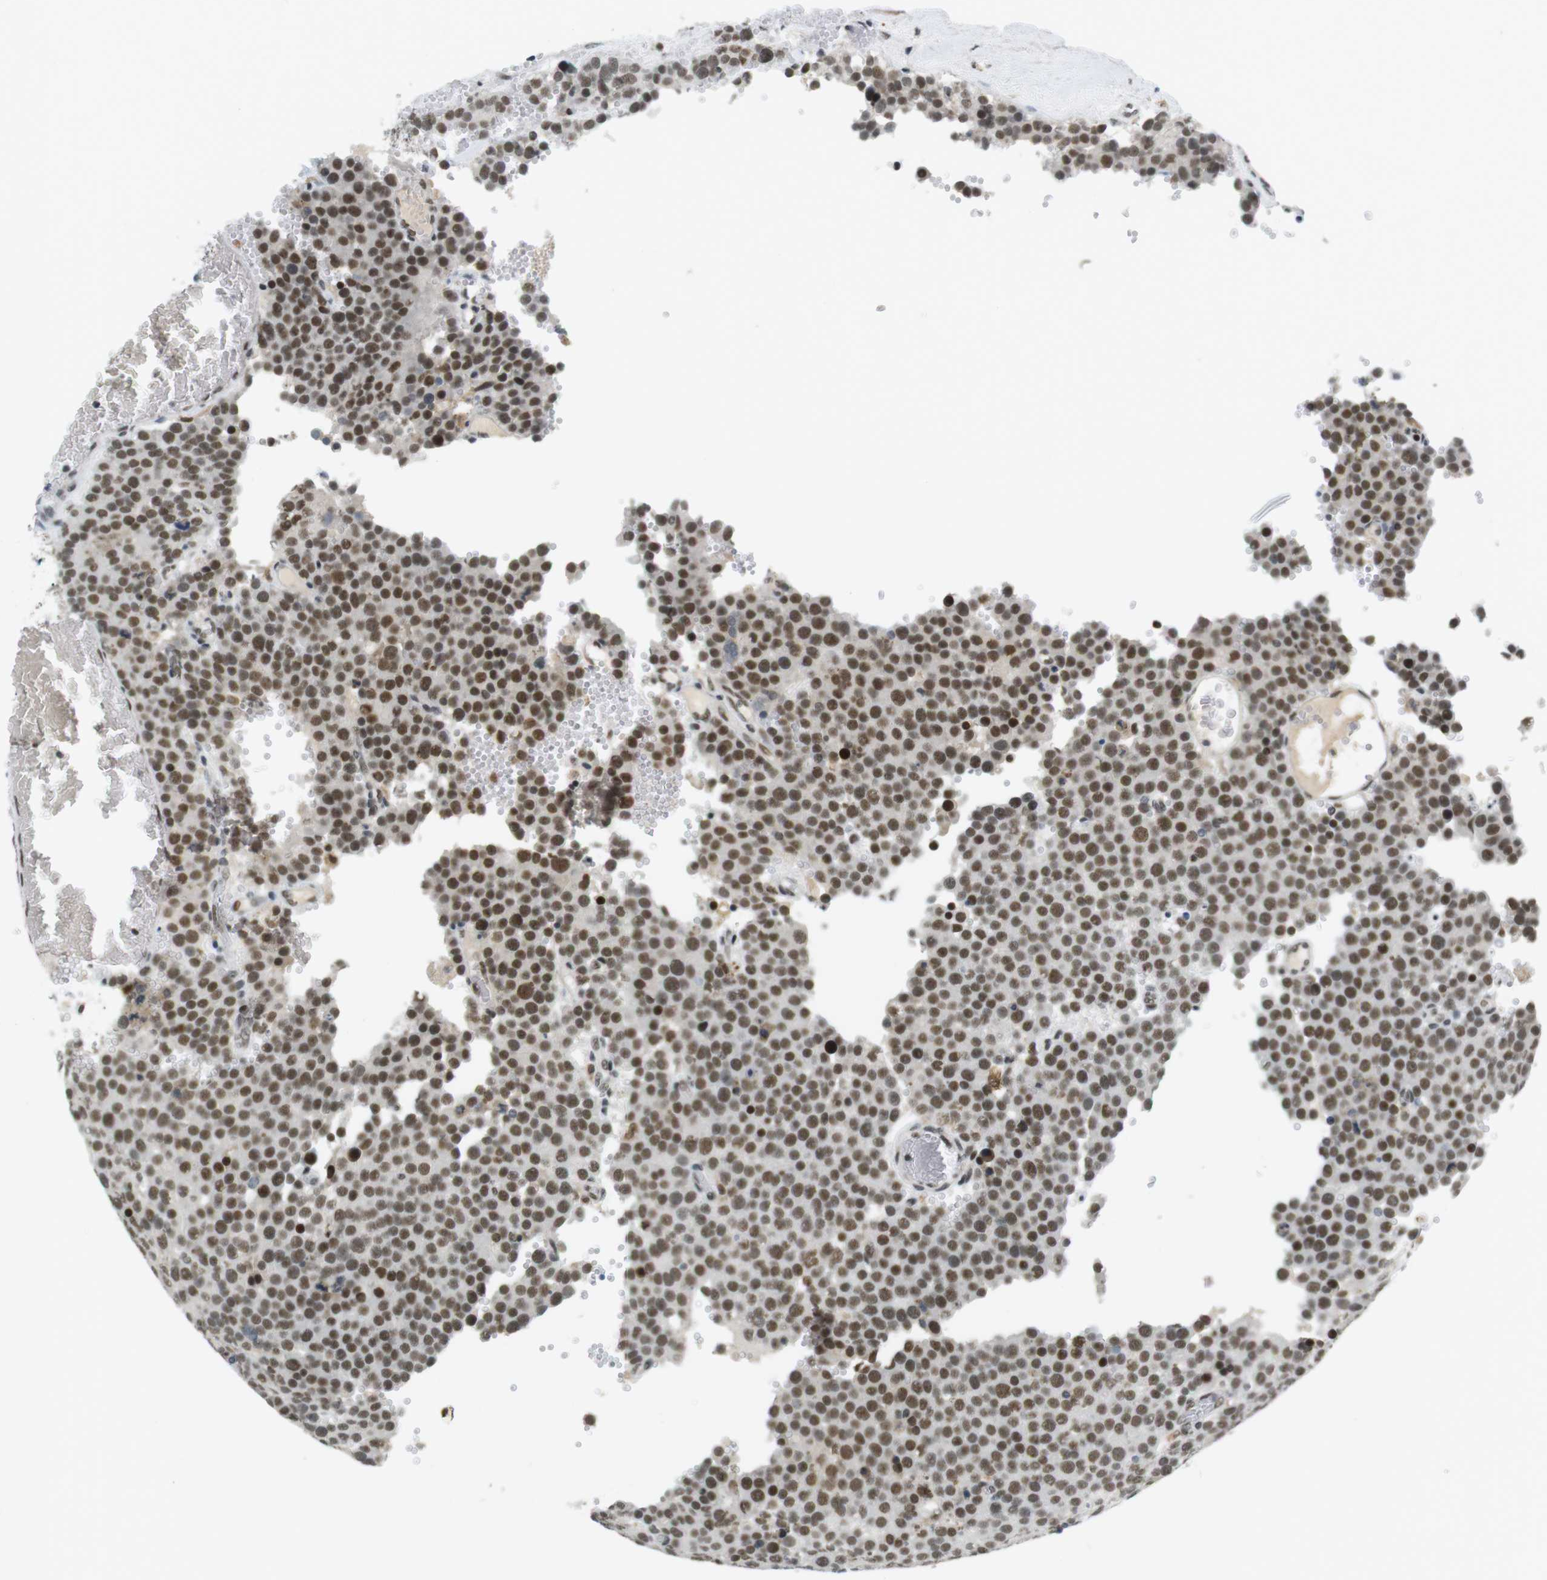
{"staining": {"intensity": "strong", "quantity": ">75%", "location": "nuclear"}, "tissue": "testis cancer", "cell_type": "Tumor cells", "image_type": "cancer", "snomed": [{"axis": "morphology", "description": "Normal tissue, NOS"}, {"axis": "morphology", "description": "Seminoma, NOS"}, {"axis": "topography", "description": "Testis"}], "caption": "Human testis cancer (seminoma) stained with a brown dye exhibits strong nuclear positive positivity in about >75% of tumor cells.", "gene": "RNF38", "patient": {"sex": "male", "age": 71}}